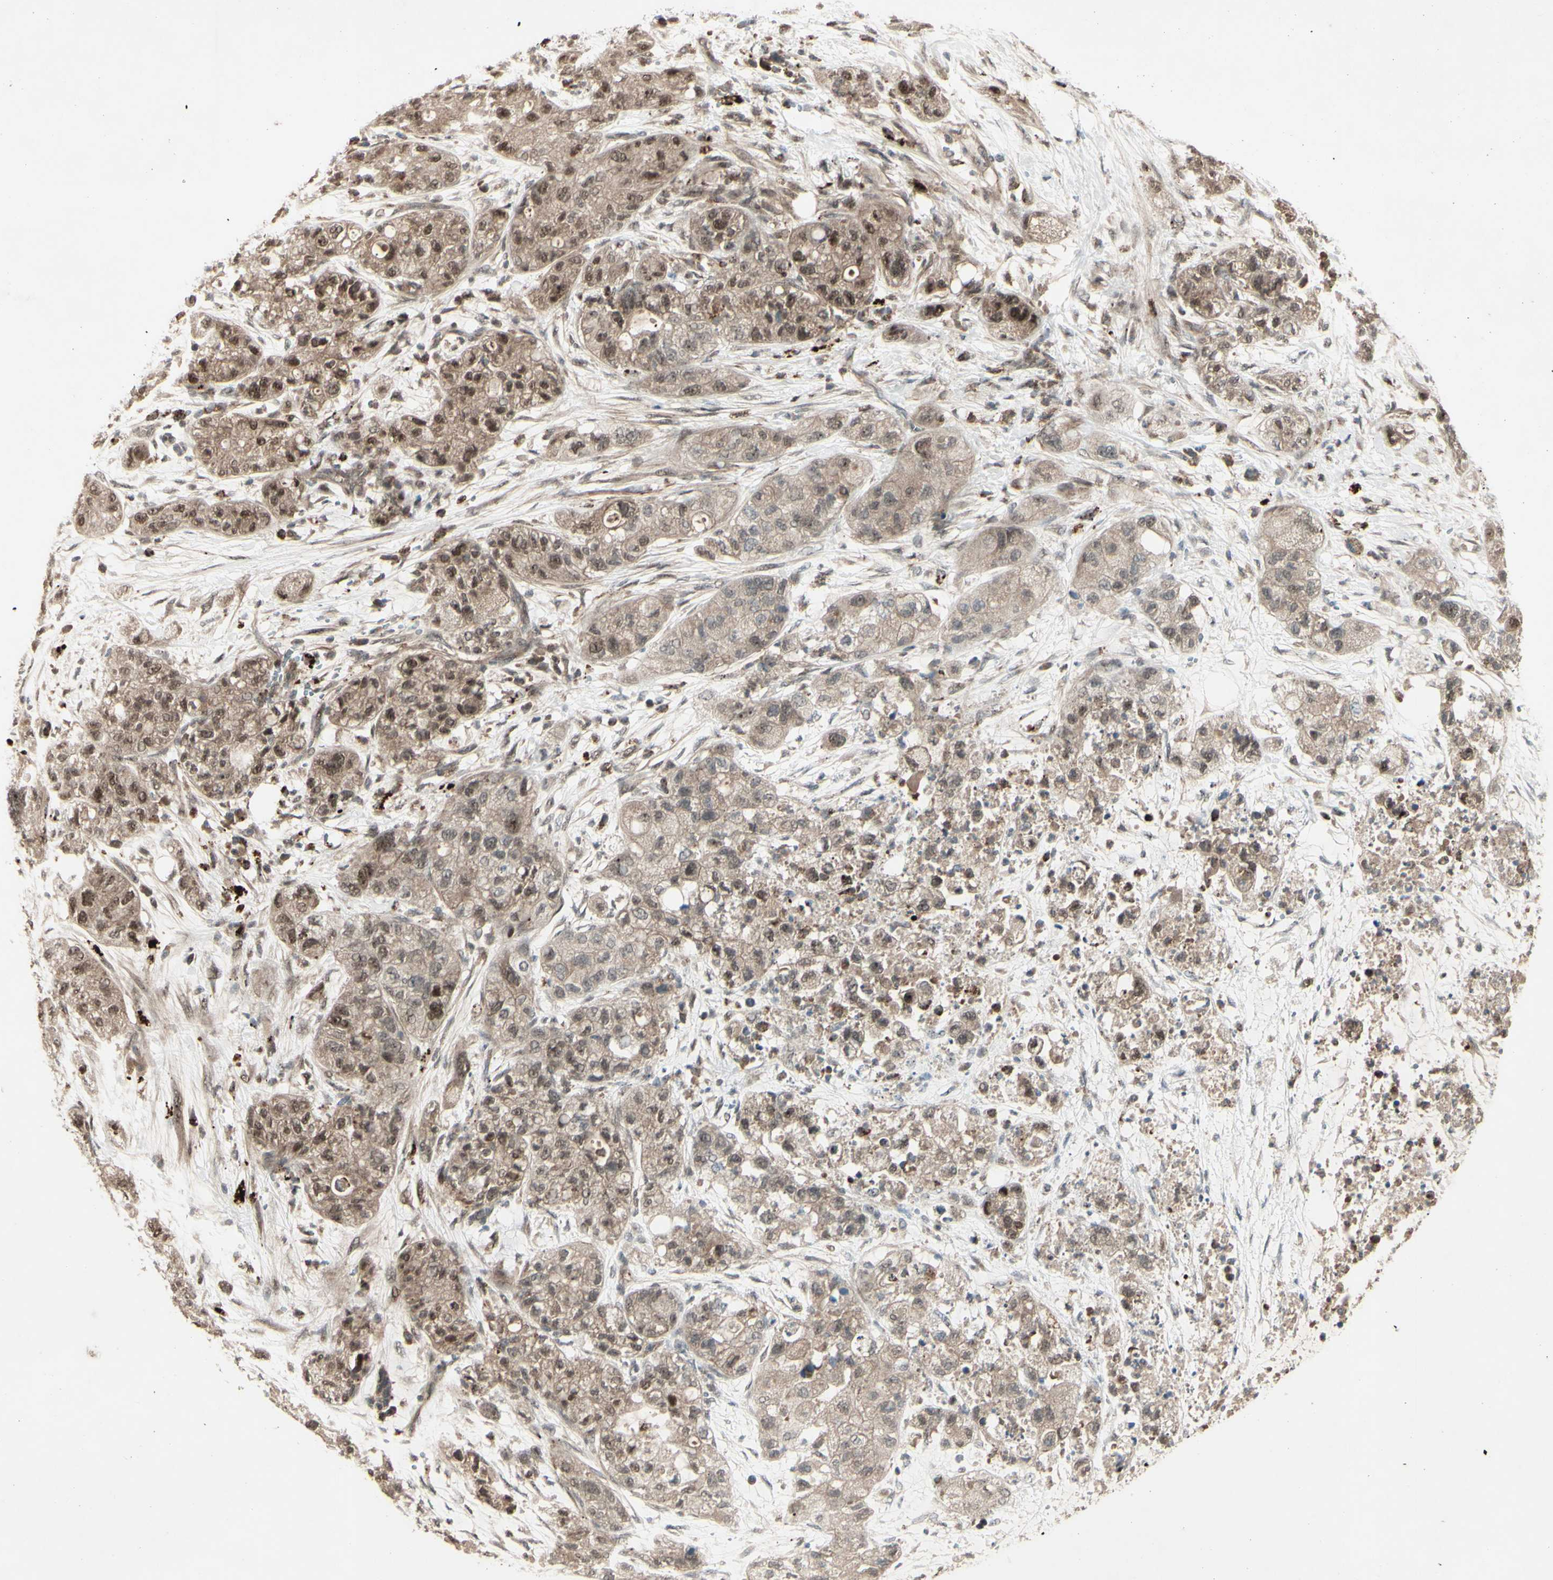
{"staining": {"intensity": "moderate", "quantity": ">75%", "location": "cytoplasmic/membranous,nuclear"}, "tissue": "pancreatic cancer", "cell_type": "Tumor cells", "image_type": "cancer", "snomed": [{"axis": "morphology", "description": "Adenocarcinoma, NOS"}, {"axis": "topography", "description": "Pancreas"}], "caption": "Human adenocarcinoma (pancreatic) stained with a brown dye displays moderate cytoplasmic/membranous and nuclear positive staining in about >75% of tumor cells.", "gene": "MLF2", "patient": {"sex": "female", "age": 78}}